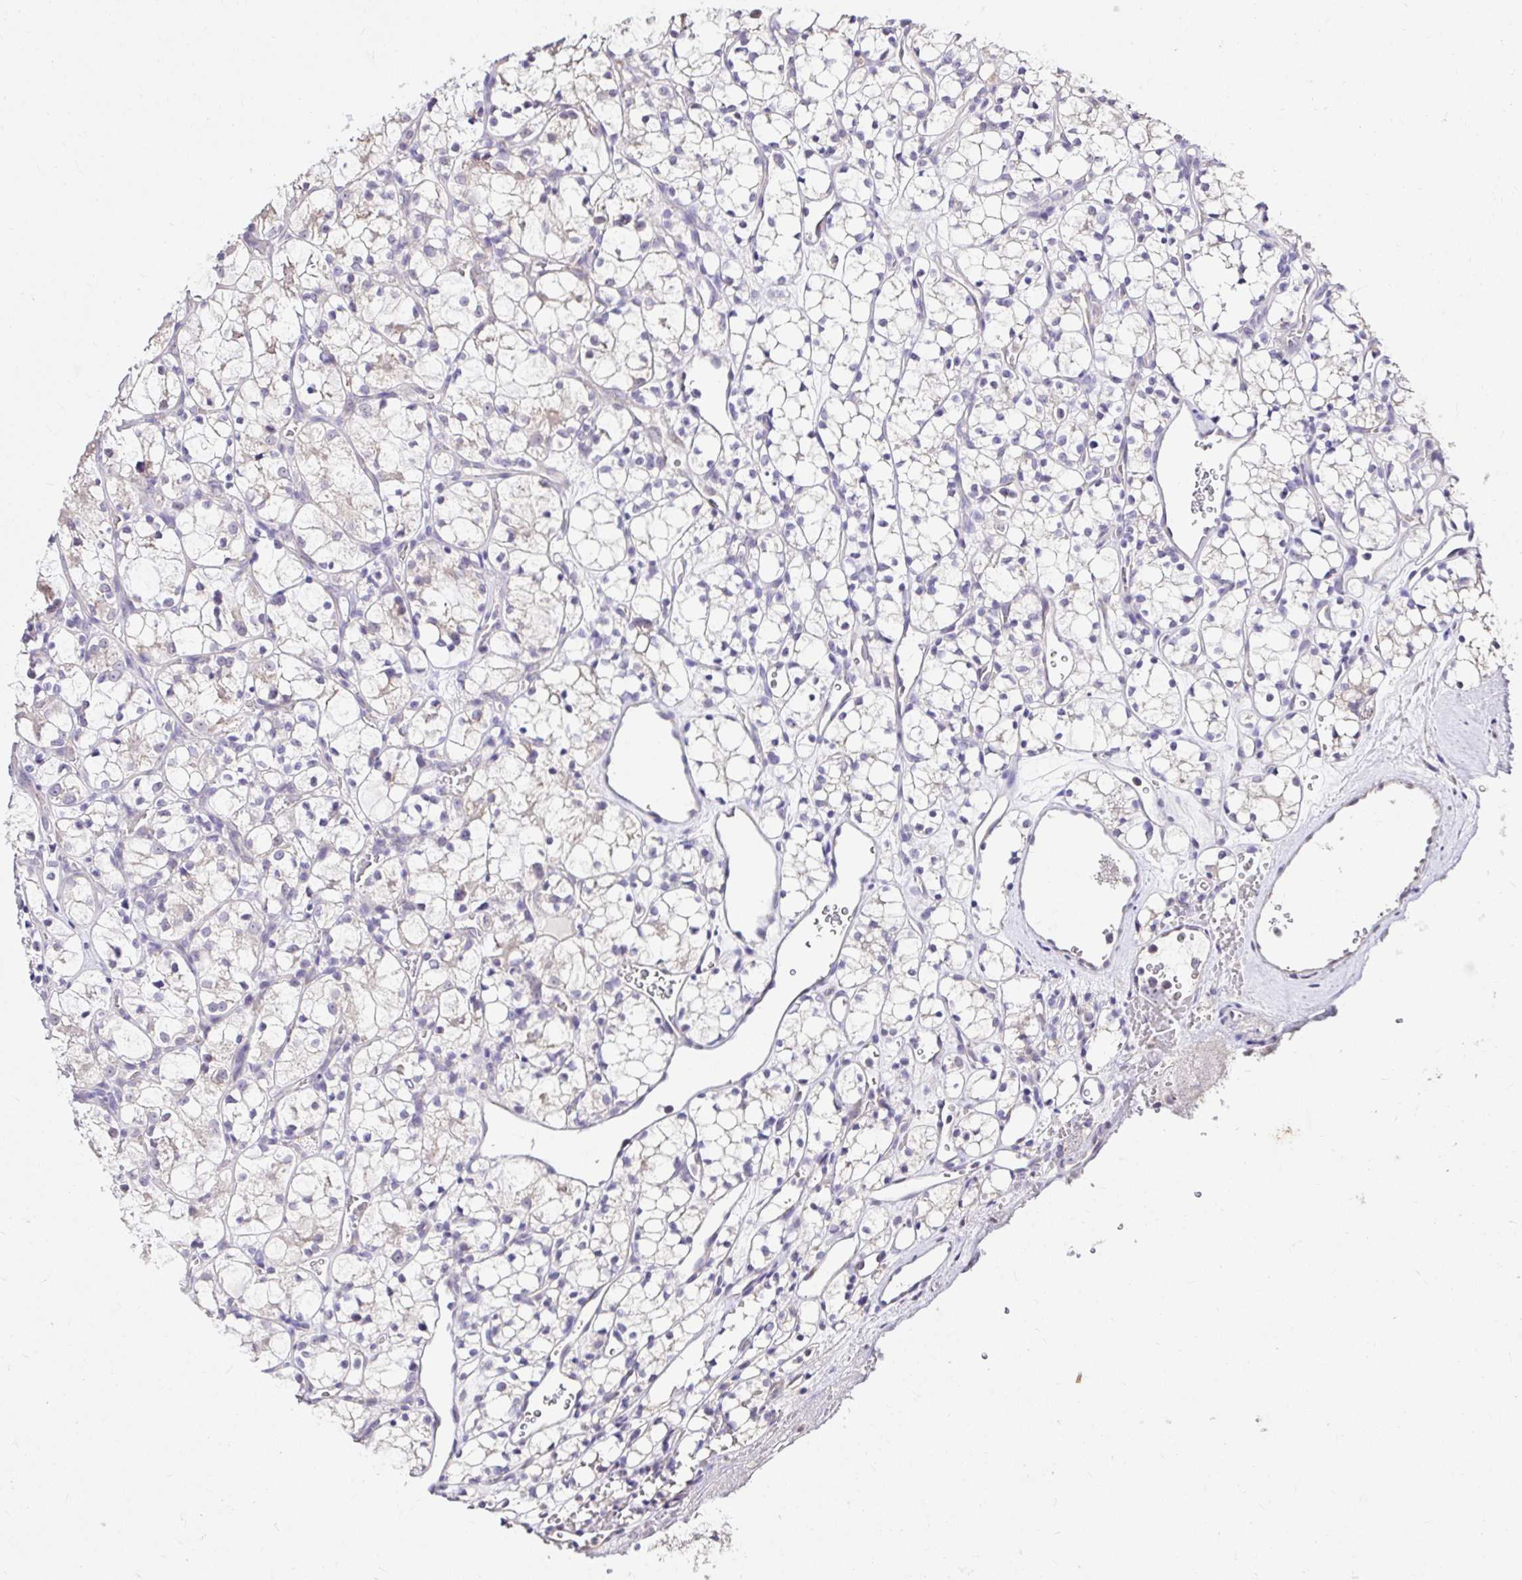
{"staining": {"intensity": "negative", "quantity": "none", "location": "none"}, "tissue": "renal cancer", "cell_type": "Tumor cells", "image_type": "cancer", "snomed": [{"axis": "morphology", "description": "Adenocarcinoma, NOS"}, {"axis": "topography", "description": "Kidney"}], "caption": "This photomicrograph is of renal cancer (adenocarcinoma) stained with immunohistochemistry (IHC) to label a protein in brown with the nuclei are counter-stained blue. There is no positivity in tumor cells.", "gene": "KIAA1210", "patient": {"sex": "female", "age": 69}}